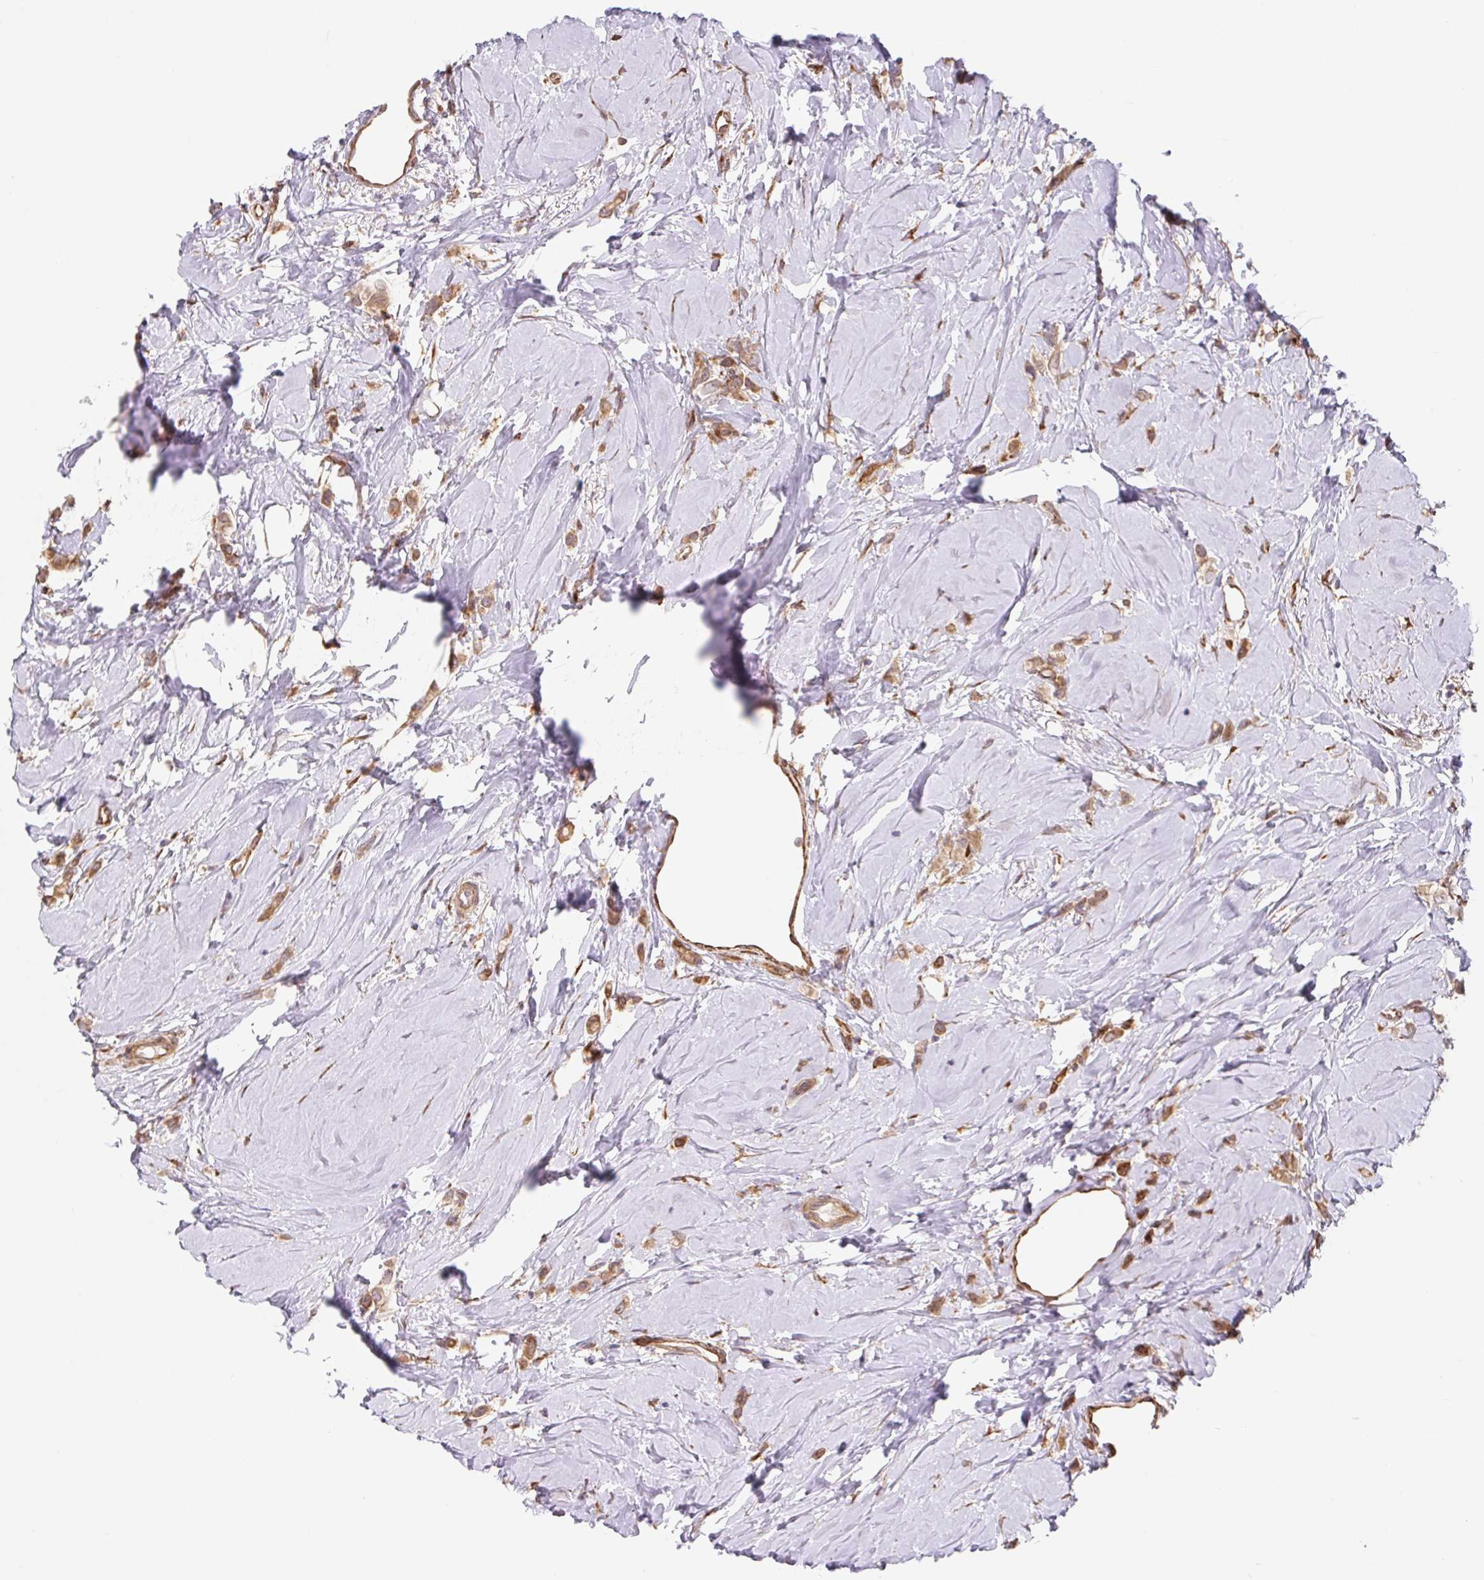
{"staining": {"intensity": "moderate", "quantity": ">75%", "location": "cytoplasmic/membranous"}, "tissue": "breast cancer", "cell_type": "Tumor cells", "image_type": "cancer", "snomed": [{"axis": "morphology", "description": "Lobular carcinoma"}, {"axis": "topography", "description": "Breast"}], "caption": "Lobular carcinoma (breast) stained with DAB immunohistochemistry demonstrates medium levels of moderate cytoplasmic/membranous staining in approximately >75% of tumor cells.", "gene": "LYPD5", "patient": {"sex": "female", "age": 66}}